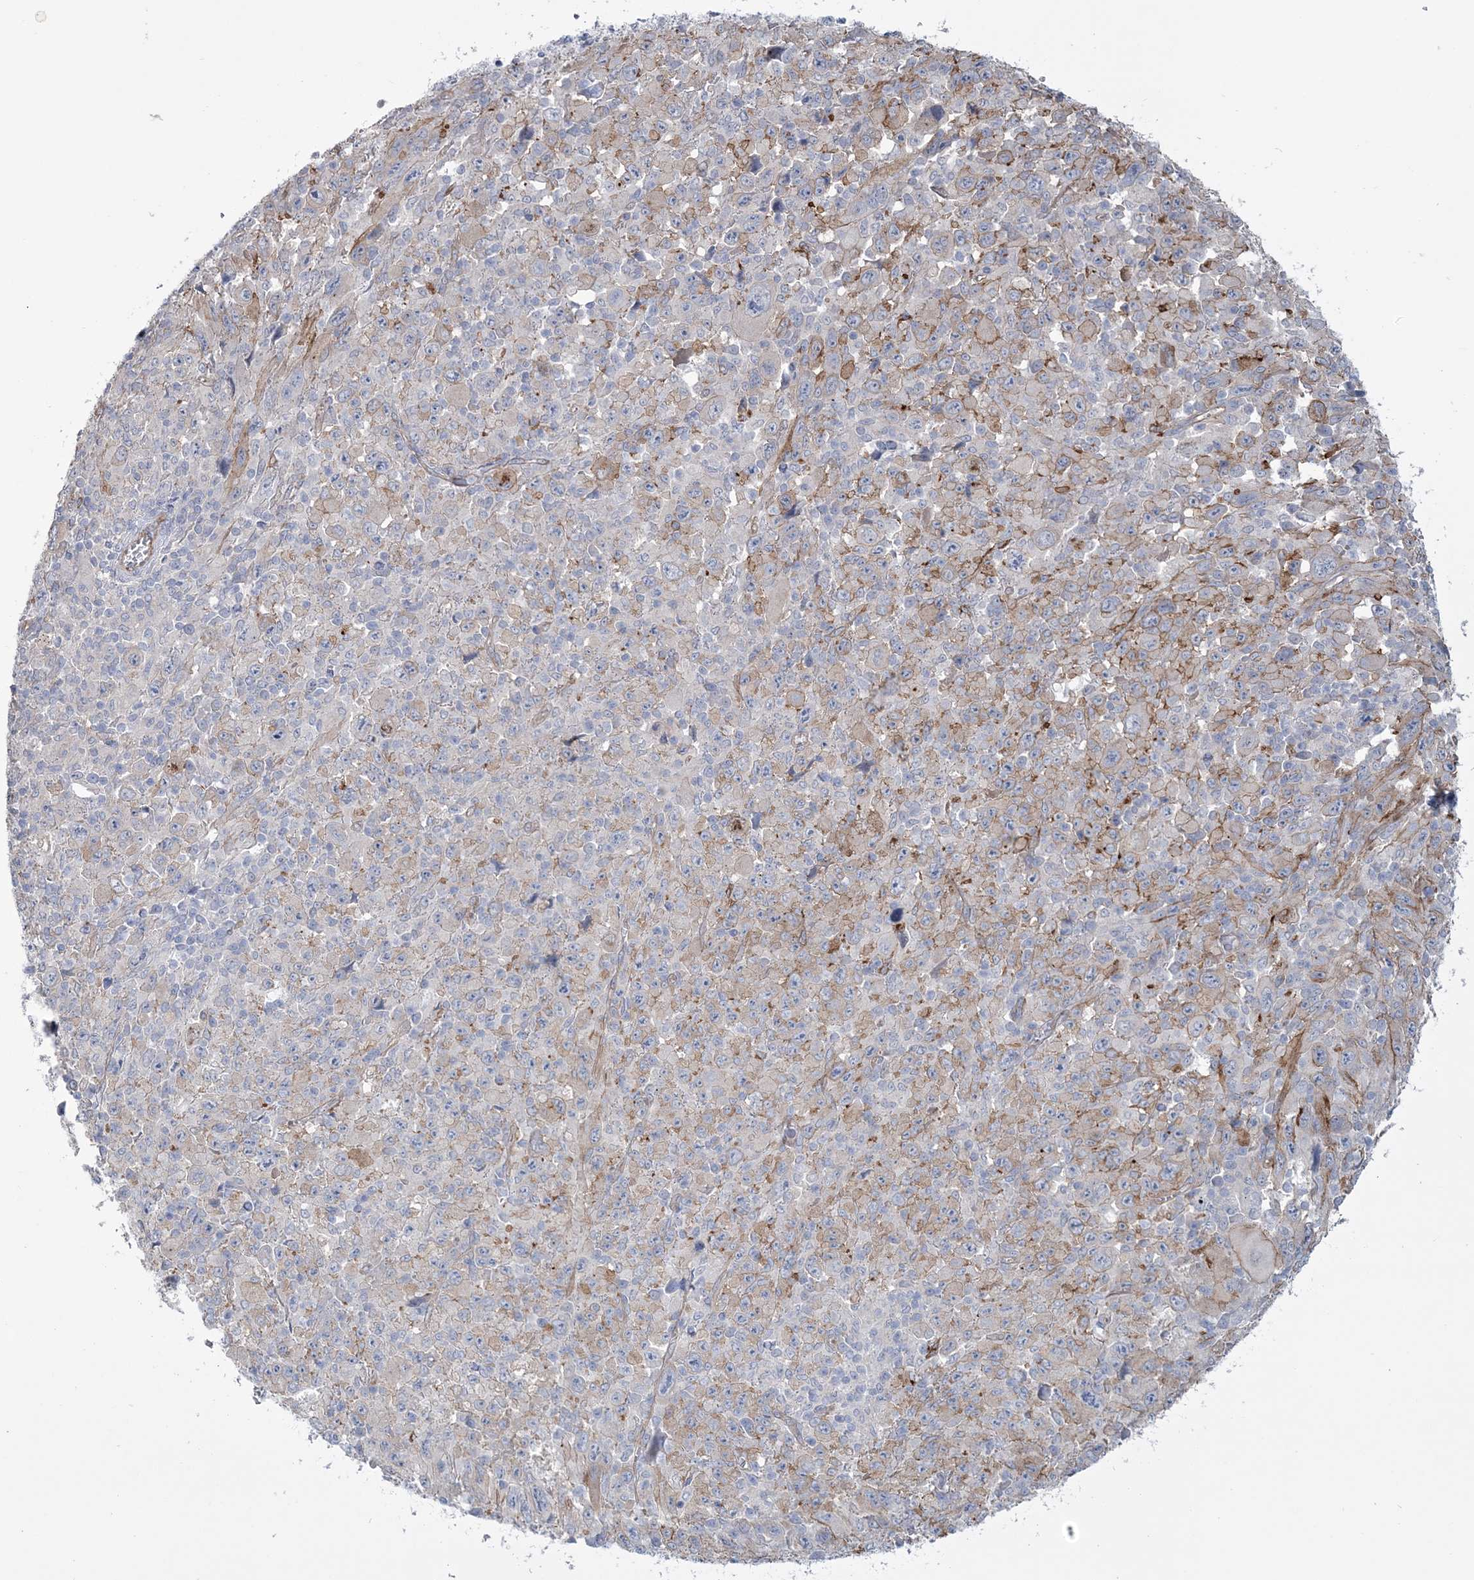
{"staining": {"intensity": "weak", "quantity": "<25%", "location": "cytoplasmic/membranous"}, "tissue": "melanoma", "cell_type": "Tumor cells", "image_type": "cancer", "snomed": [{"axis": "morphology", "description": "Malignant melanoma, Metastatic site"}, {"axis": "topography", "description": "Skin"}], "caption": "Human melanoma stained for a protein using IHC shows no positivity in tumor cells.", "gene": "RAB11FIP5", "patient": {"sex": "female", "age": 56}}